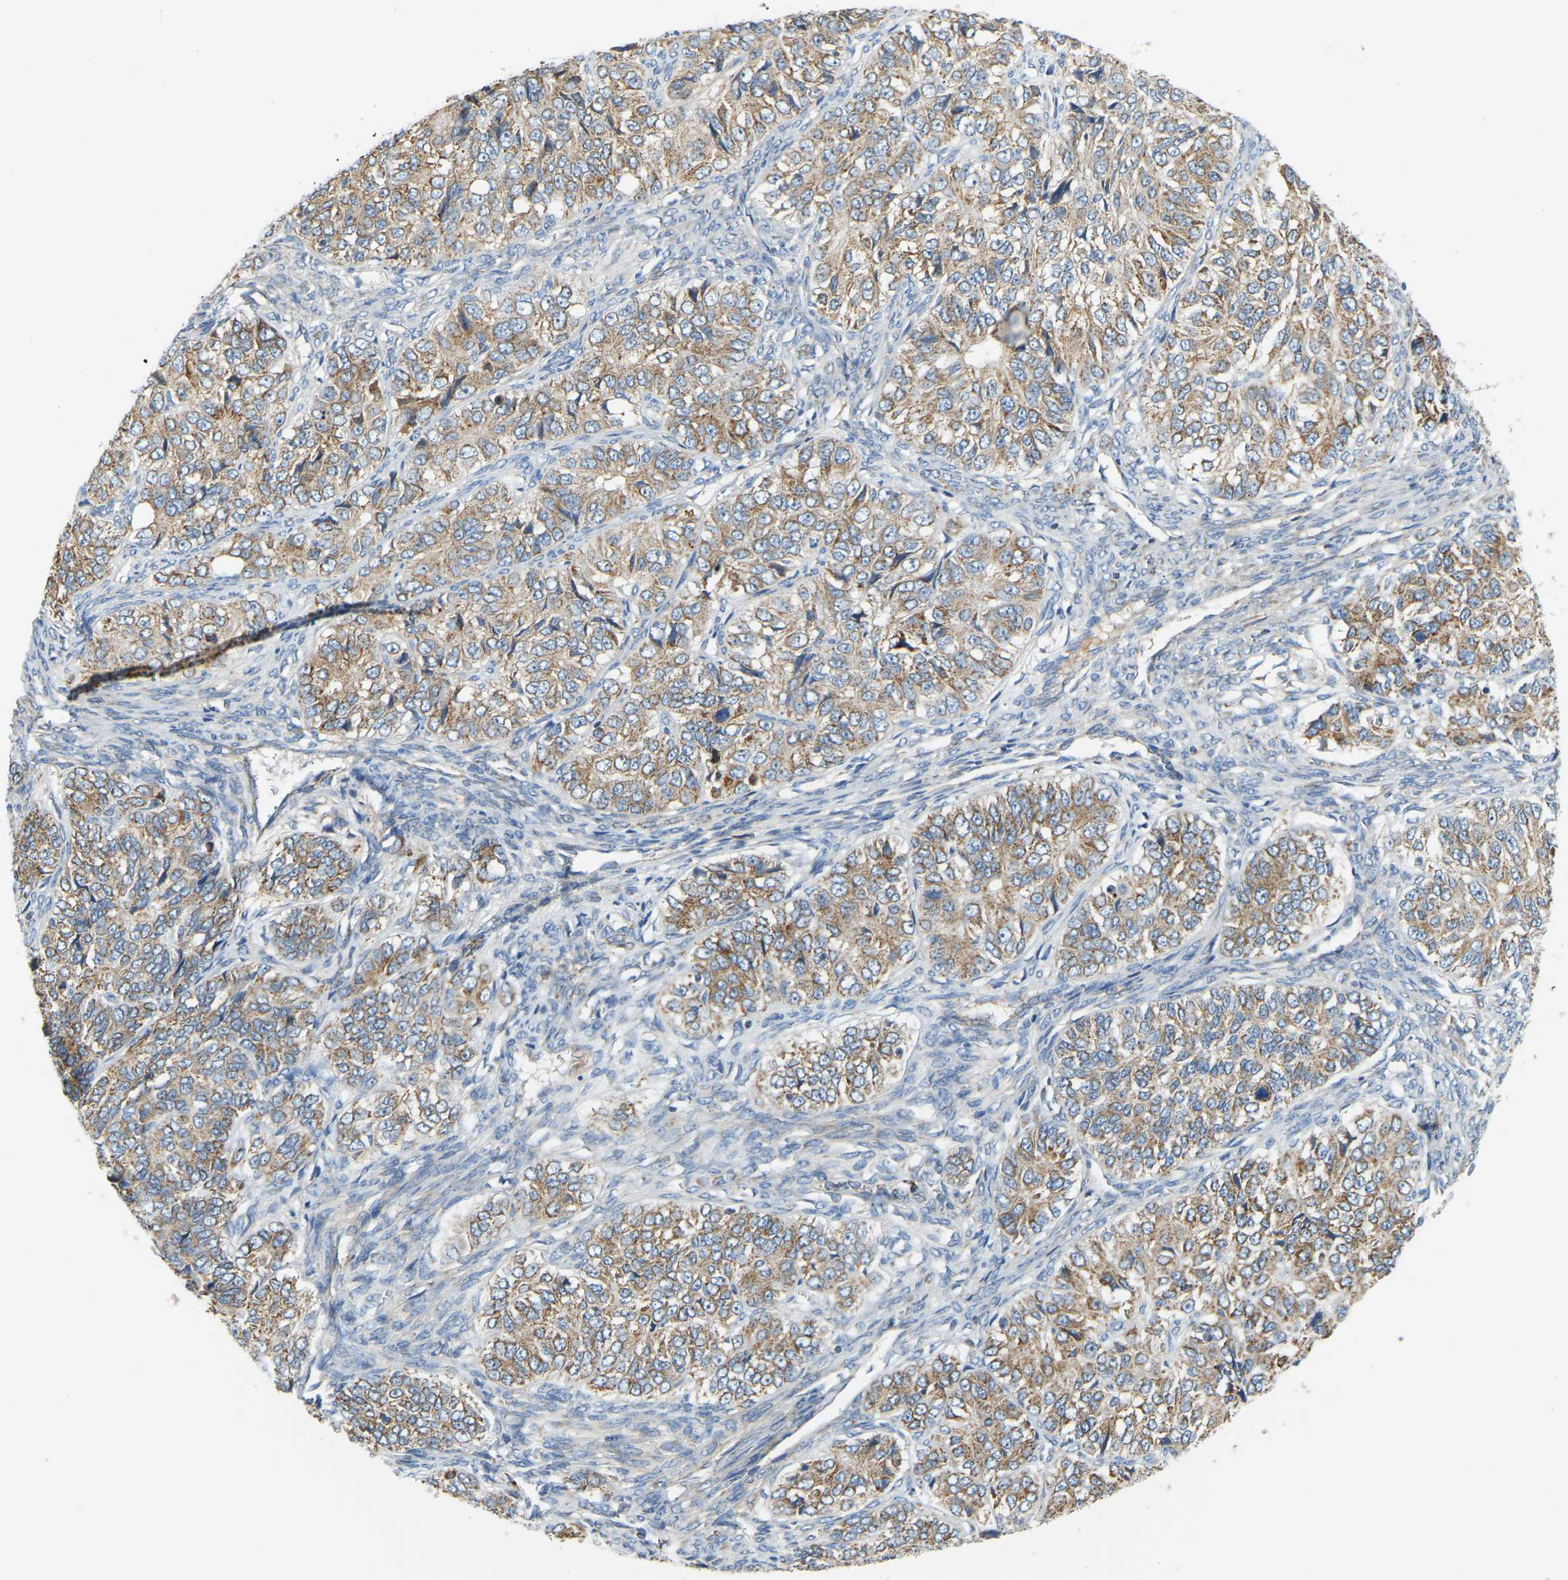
{"staining": {"intensity": "weak", "quantity": ">75%", "location": "cytoplasmic/membranous"}, "tissue": "ovarian cancer", "cell_type": "Tumor cells", "image_type": "cancer", "snomed": [{"axis": "morphology", "description": "Carcinoma, endometroid"}, {"axis": "topography", "description": "Ovary"}], "caption": "Ovarian cancer (endometroid carcinoma) tissue reveals weak cytoplasmic/membranous staining in about >75% of tumor cells, visualized by immunohistochemistry.", "gene": "GDA", "patient": {"sex": "female", "age": 51}}